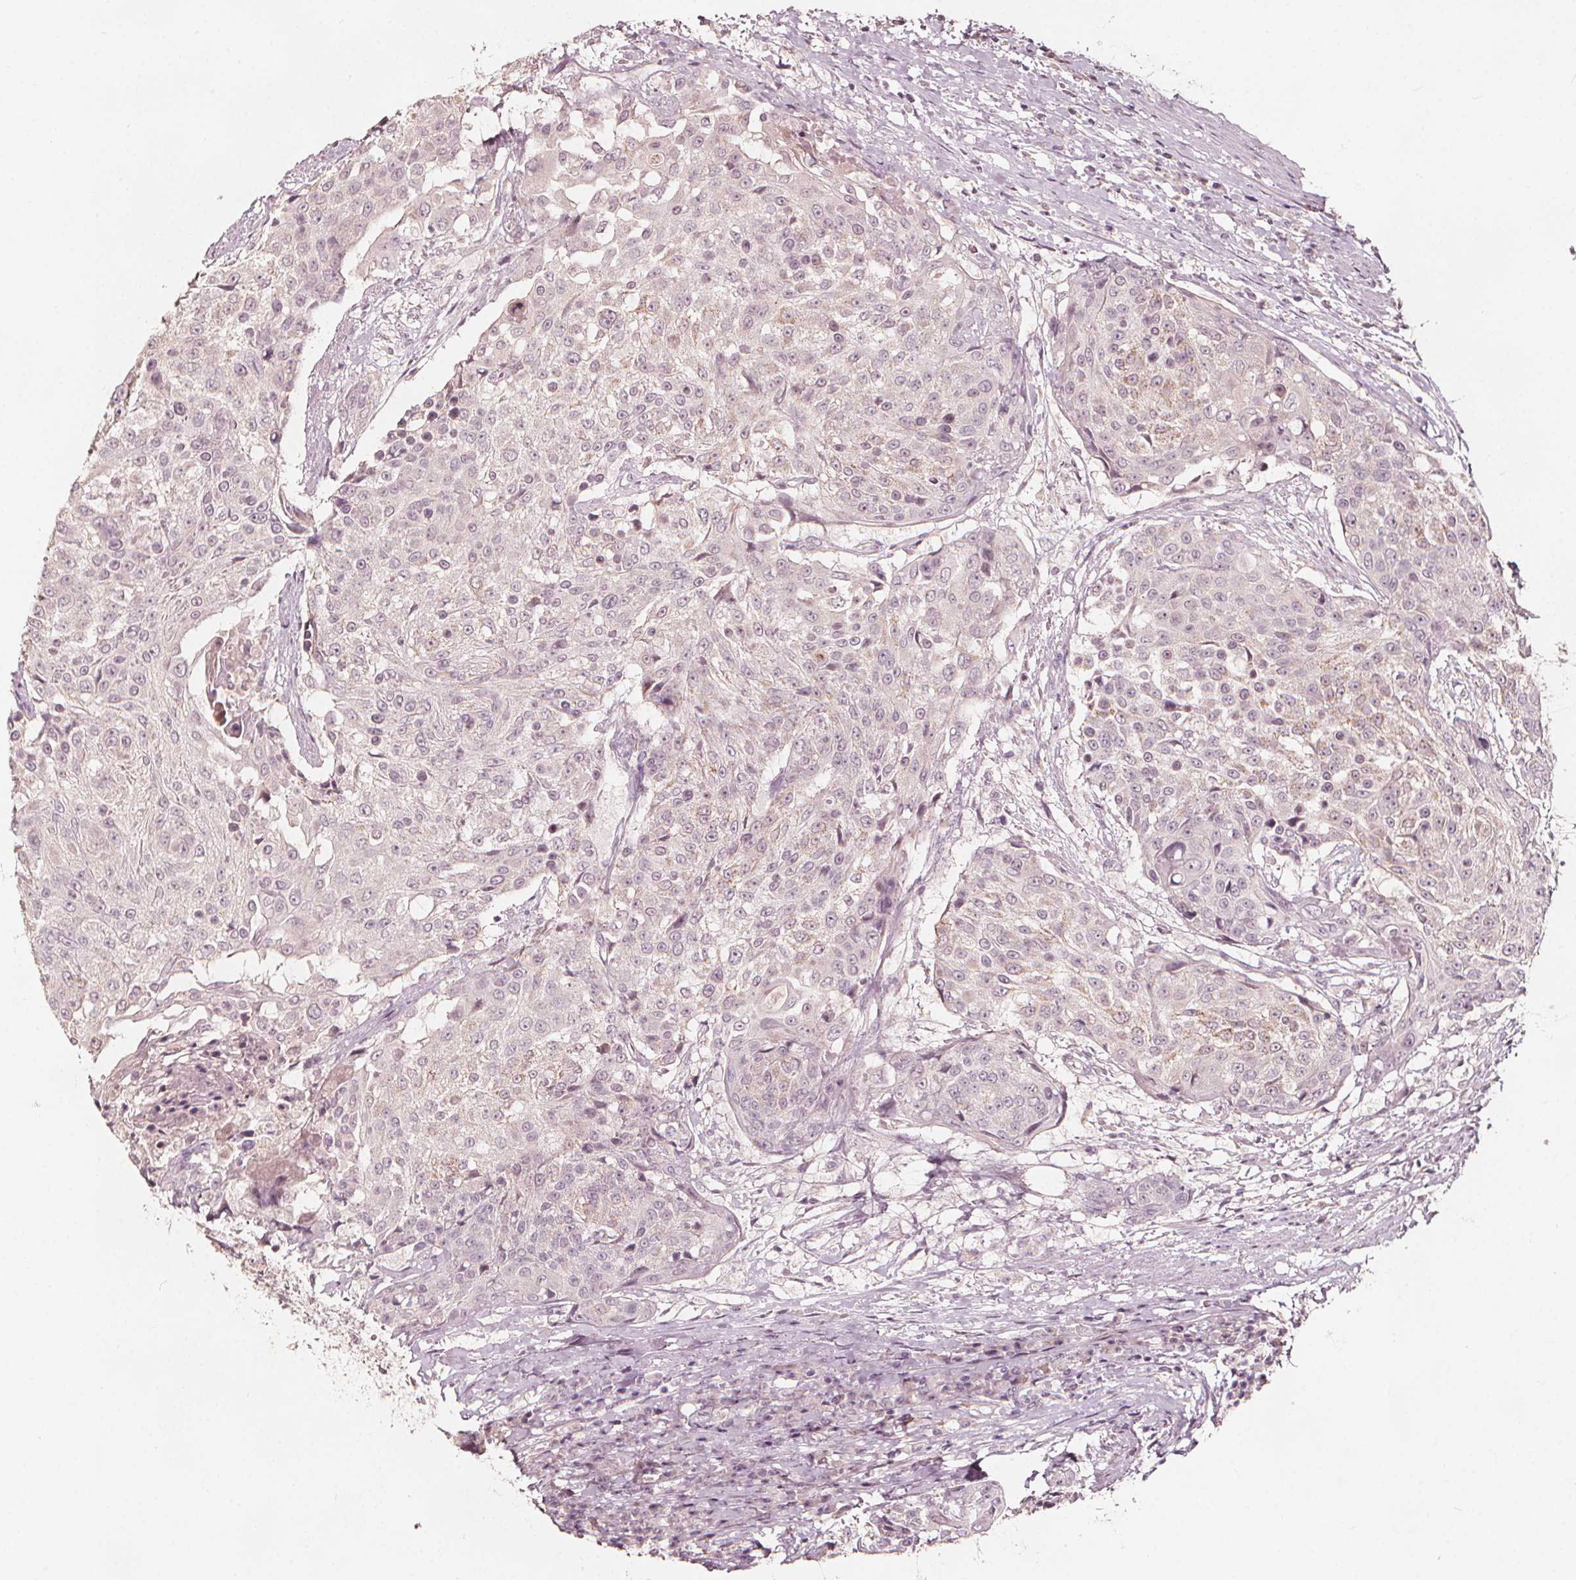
{"staining": {"intensity": "negative", "quantity": "none", "location": "none"}, "tissue": "urothelial cancer", "cell_type": "Tumor cells", "image_type": "cancer", "snomed": [{"axis": "morphology", "description": "Urothelial carcinoma, High grade"}, {"axis": "topography", "description": "Urinary bladder"}], "caption": "Immunohistochemistry micrograph of human high-grade urothelial carcinoma stained for a protein (brown), which reveals no expression in tumor cells.", "gene": "NPC1L1", "patient": {"sex": "female", "age": 63}}